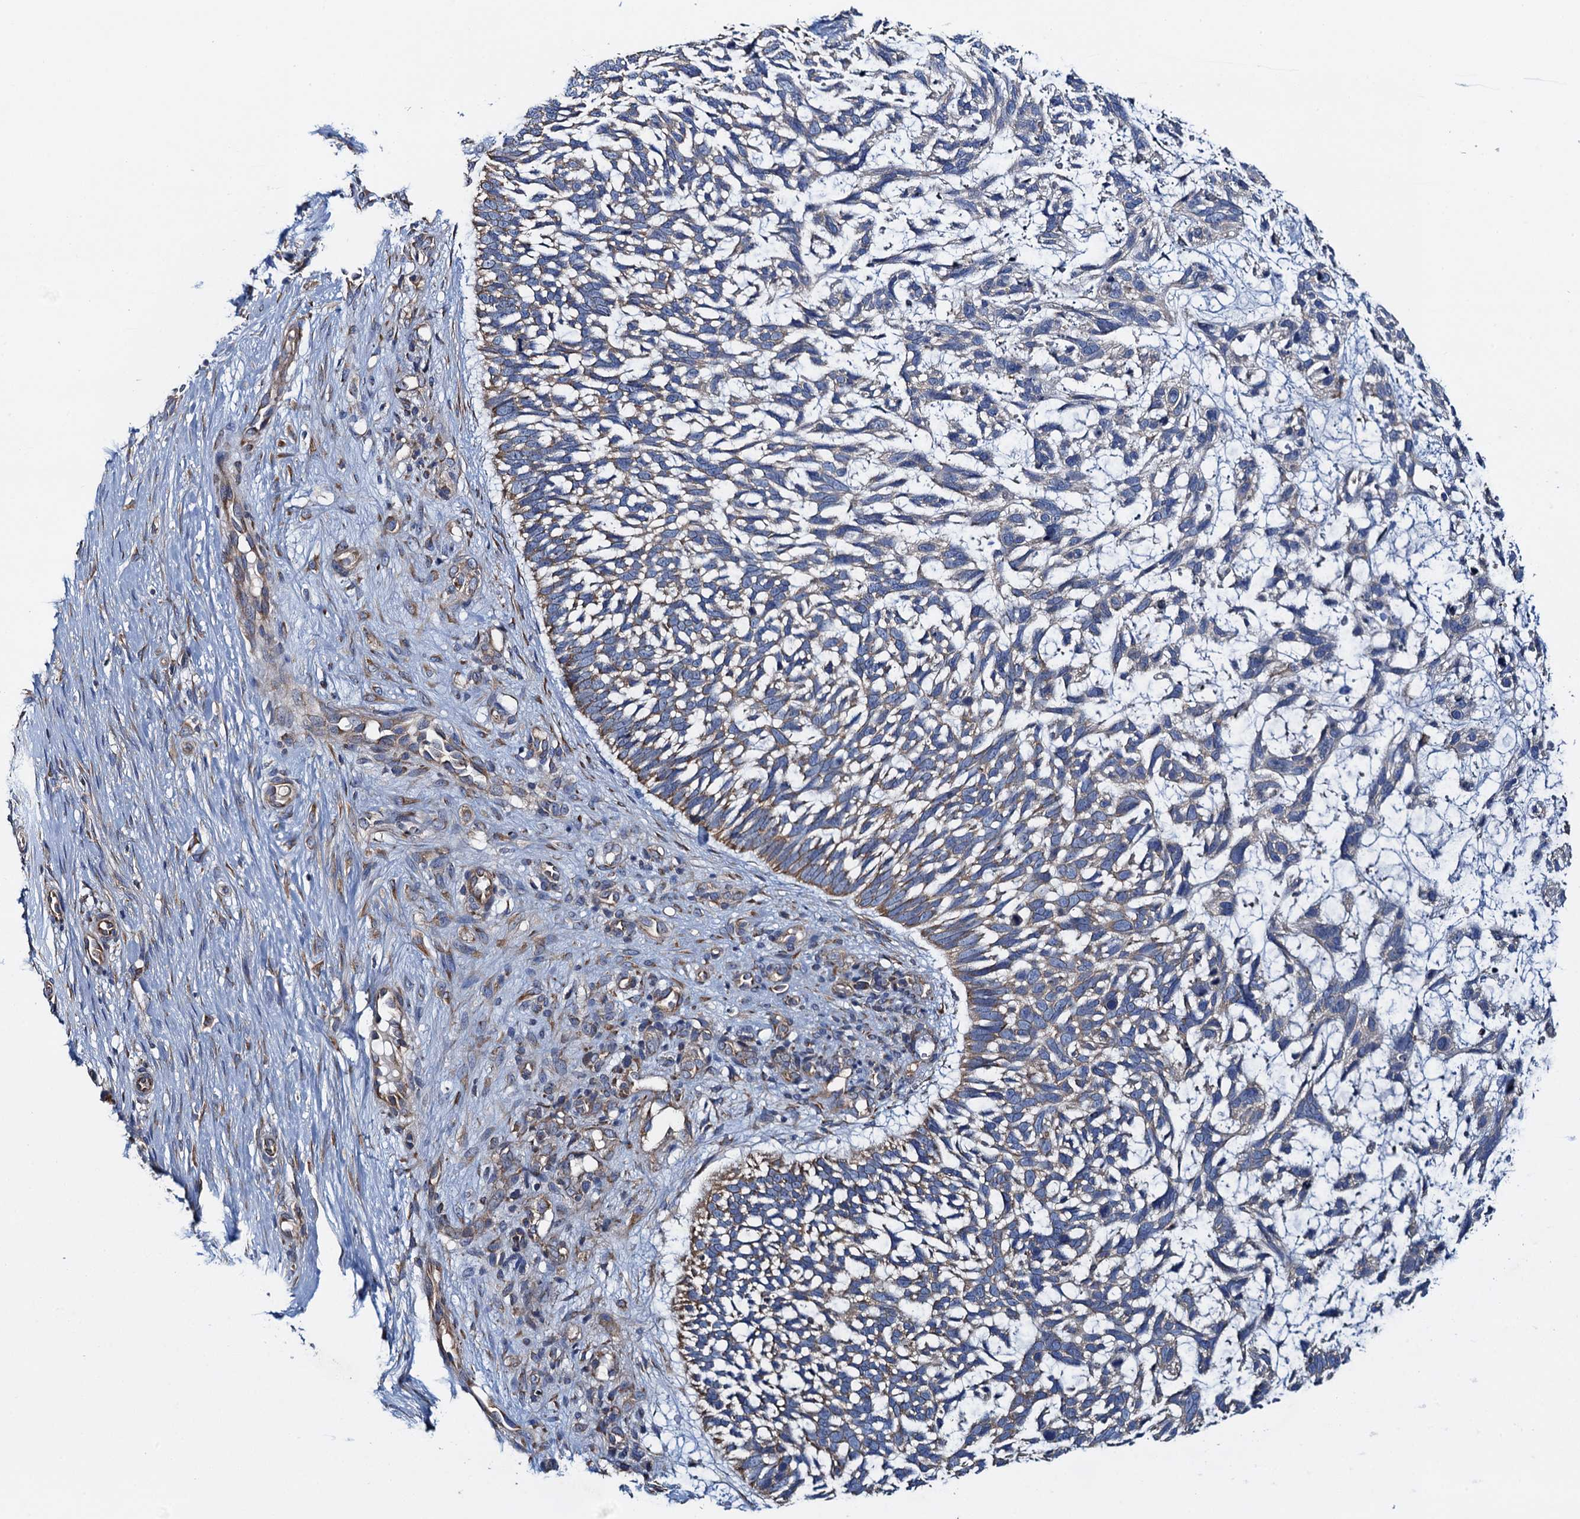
{"staining": {"intensity": "moderate", "quantity": ">75%", "location": "cytoplasmic/membranous"}, "tissue": "skin cancer", "cell_type": "Tumor cells", "image_type": "cancer", "snomed": [{"axis": "morphology", "description": "Basal cell carcinoma"}, {"axis": "topography", "description": "Skin"}], "caption": "This is a histology image of IHC staining of skin basal cell carcinoma, which shows moderate staining in the cytoplasmic/membranous of tumor cells.", "gene": "ADCY9", "patient": {"sex": "male", "age": 88}}